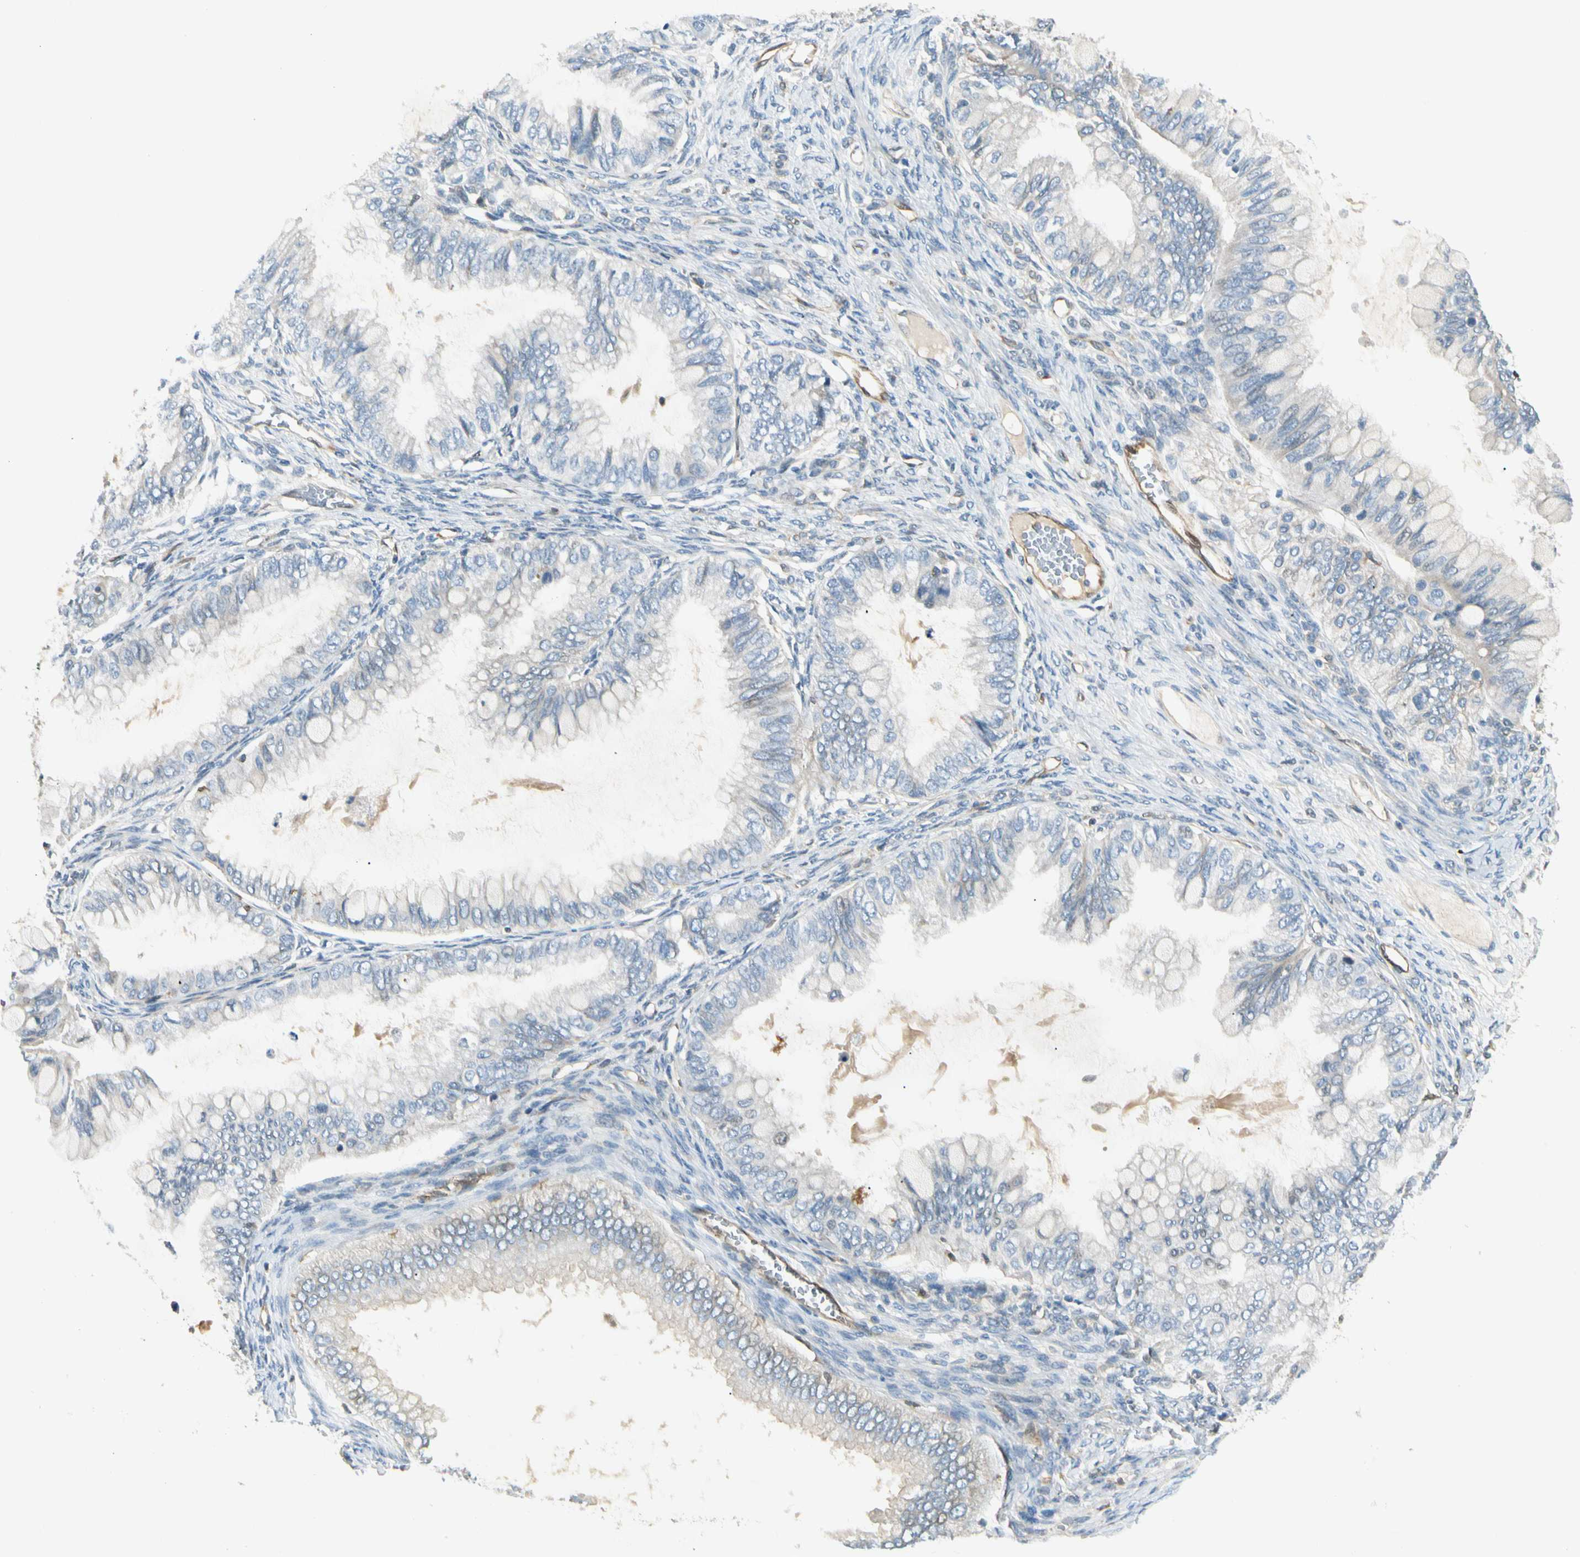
{"staining": {"intensity": "negative", "quantity": "none", "location": "none"}, "tissue": "ovarian cancer", "cell_type": "Tumor cells", "image_type": "cancer", "snomed": [{"axis": "morphology", "description": "Cystadenocarcinoma, mucinous, NOS"}, {"axis": "topography", "description": "Ovary"}], "caption": "Tumor cells show no significant protein positivity in ovarian cancer.", "gene": "LPCAT2", "patient": {"sex": "female", "age": 80}}